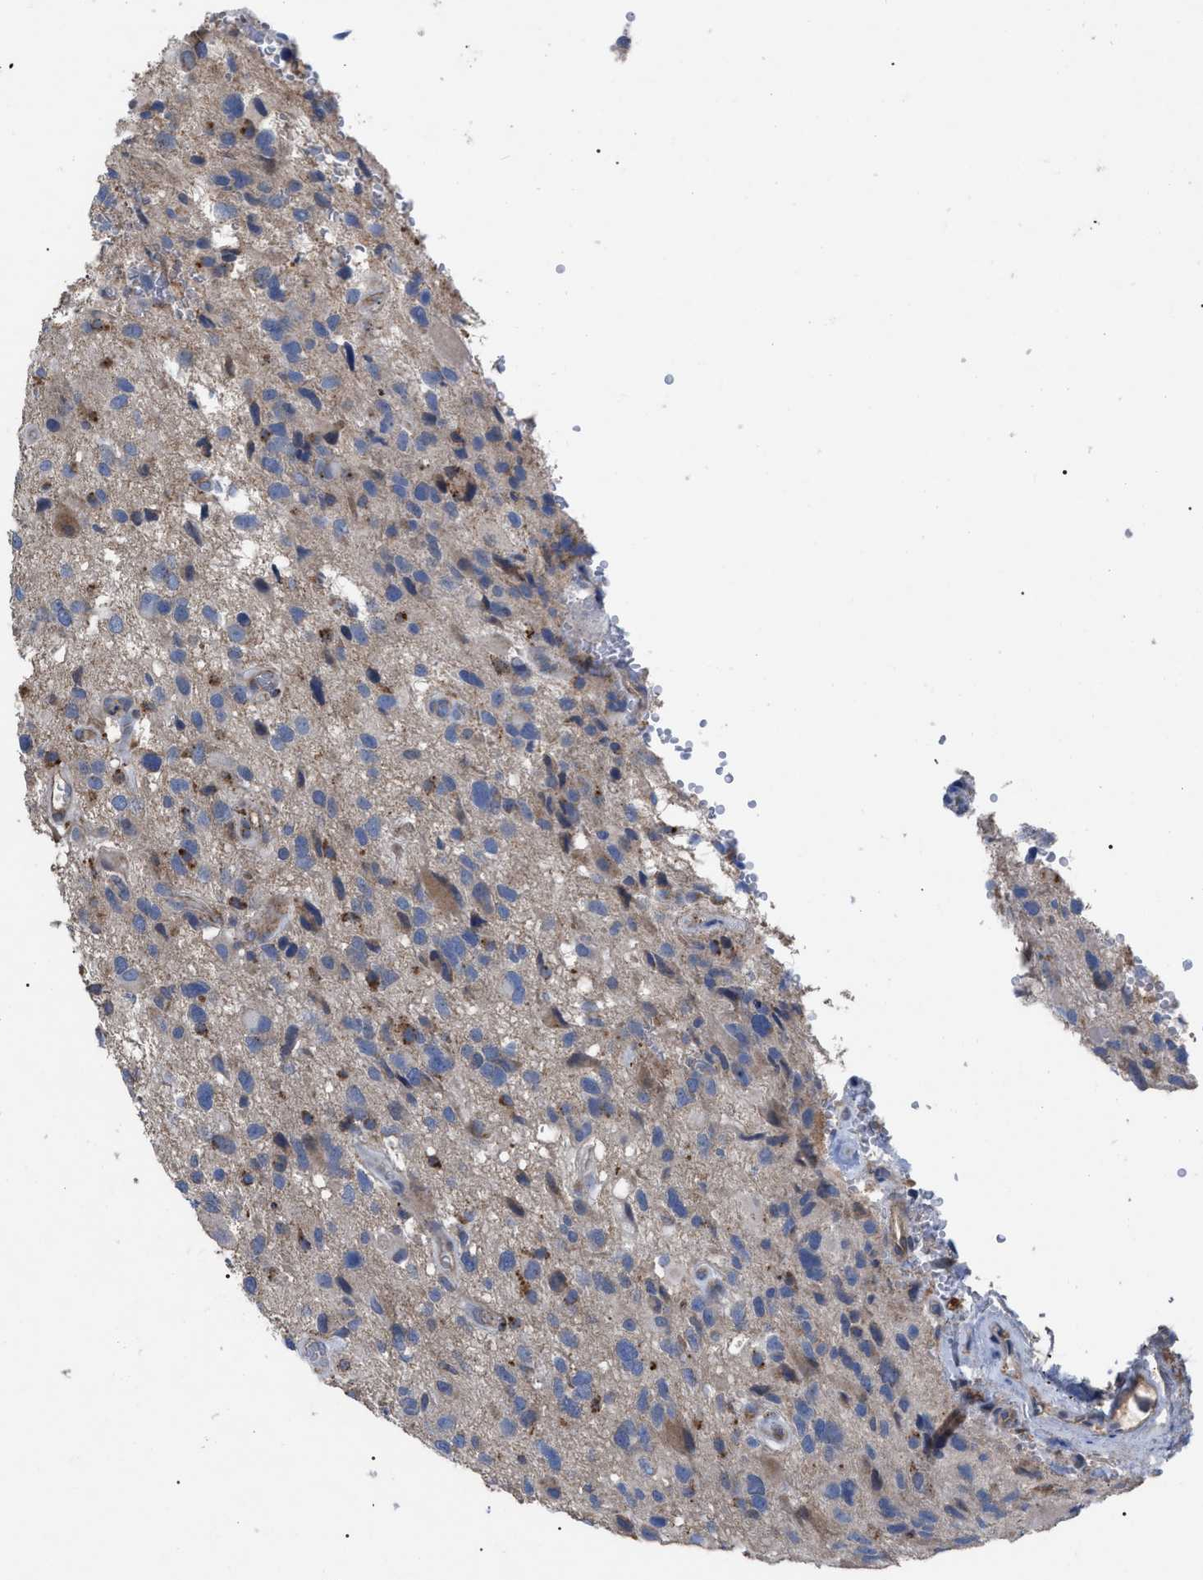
{"staining": {"intensity": "negative", "quantity": "none", "location": "none"}, "tissue": "glioma", "cell_type": "Tumor cells", "image_type": "cancer", "snomed": [{"axis": "morphology", "description": "Glioma, malignant, High grade"}, {"axis": "topography", "description": "Brain"}], "caption": "Histopathology image shows no significant protein staining in tumor cells of high-grade glioma (malignant).", "gene": "FAM171A2", "patient": {"sex": "male", "age": 33}}